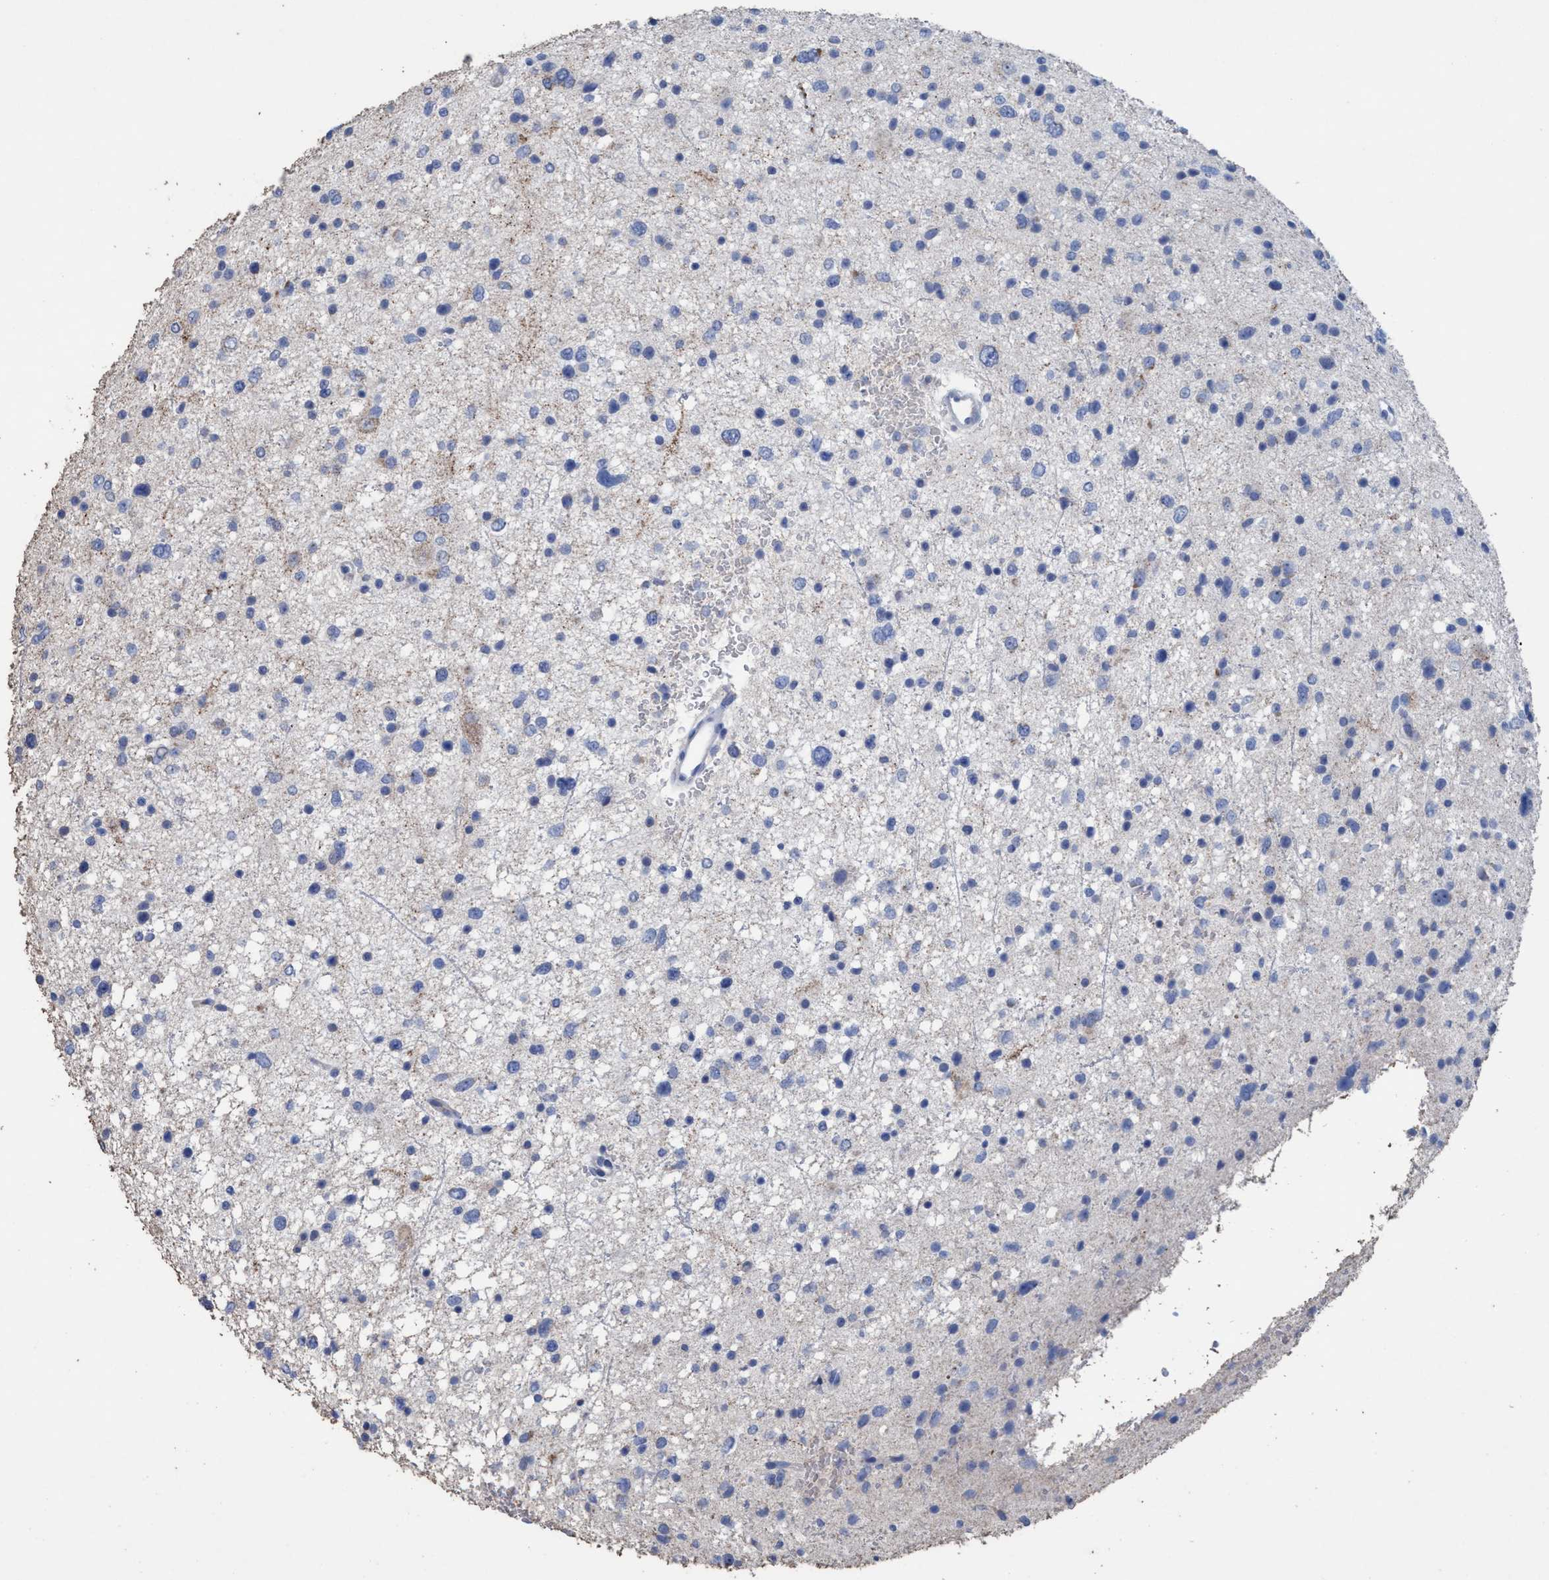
{"staining": {"intensity": "negative", "quantity": "none", "location": "none"}, "tissue": "glioma", "cell_type": "Tumor cells", "image_type": "cancer", "snomed": [{"axis": "morphology", "description": "Glioma, malignant, Low grade"}, {"axis": "topography", "description": "Brain"}], "caption": "Protein analysis of glioma reveals no significant staining in tumor cells.", "gene": "RSAD1", "patient": {"sex": "female", "age": 37}}